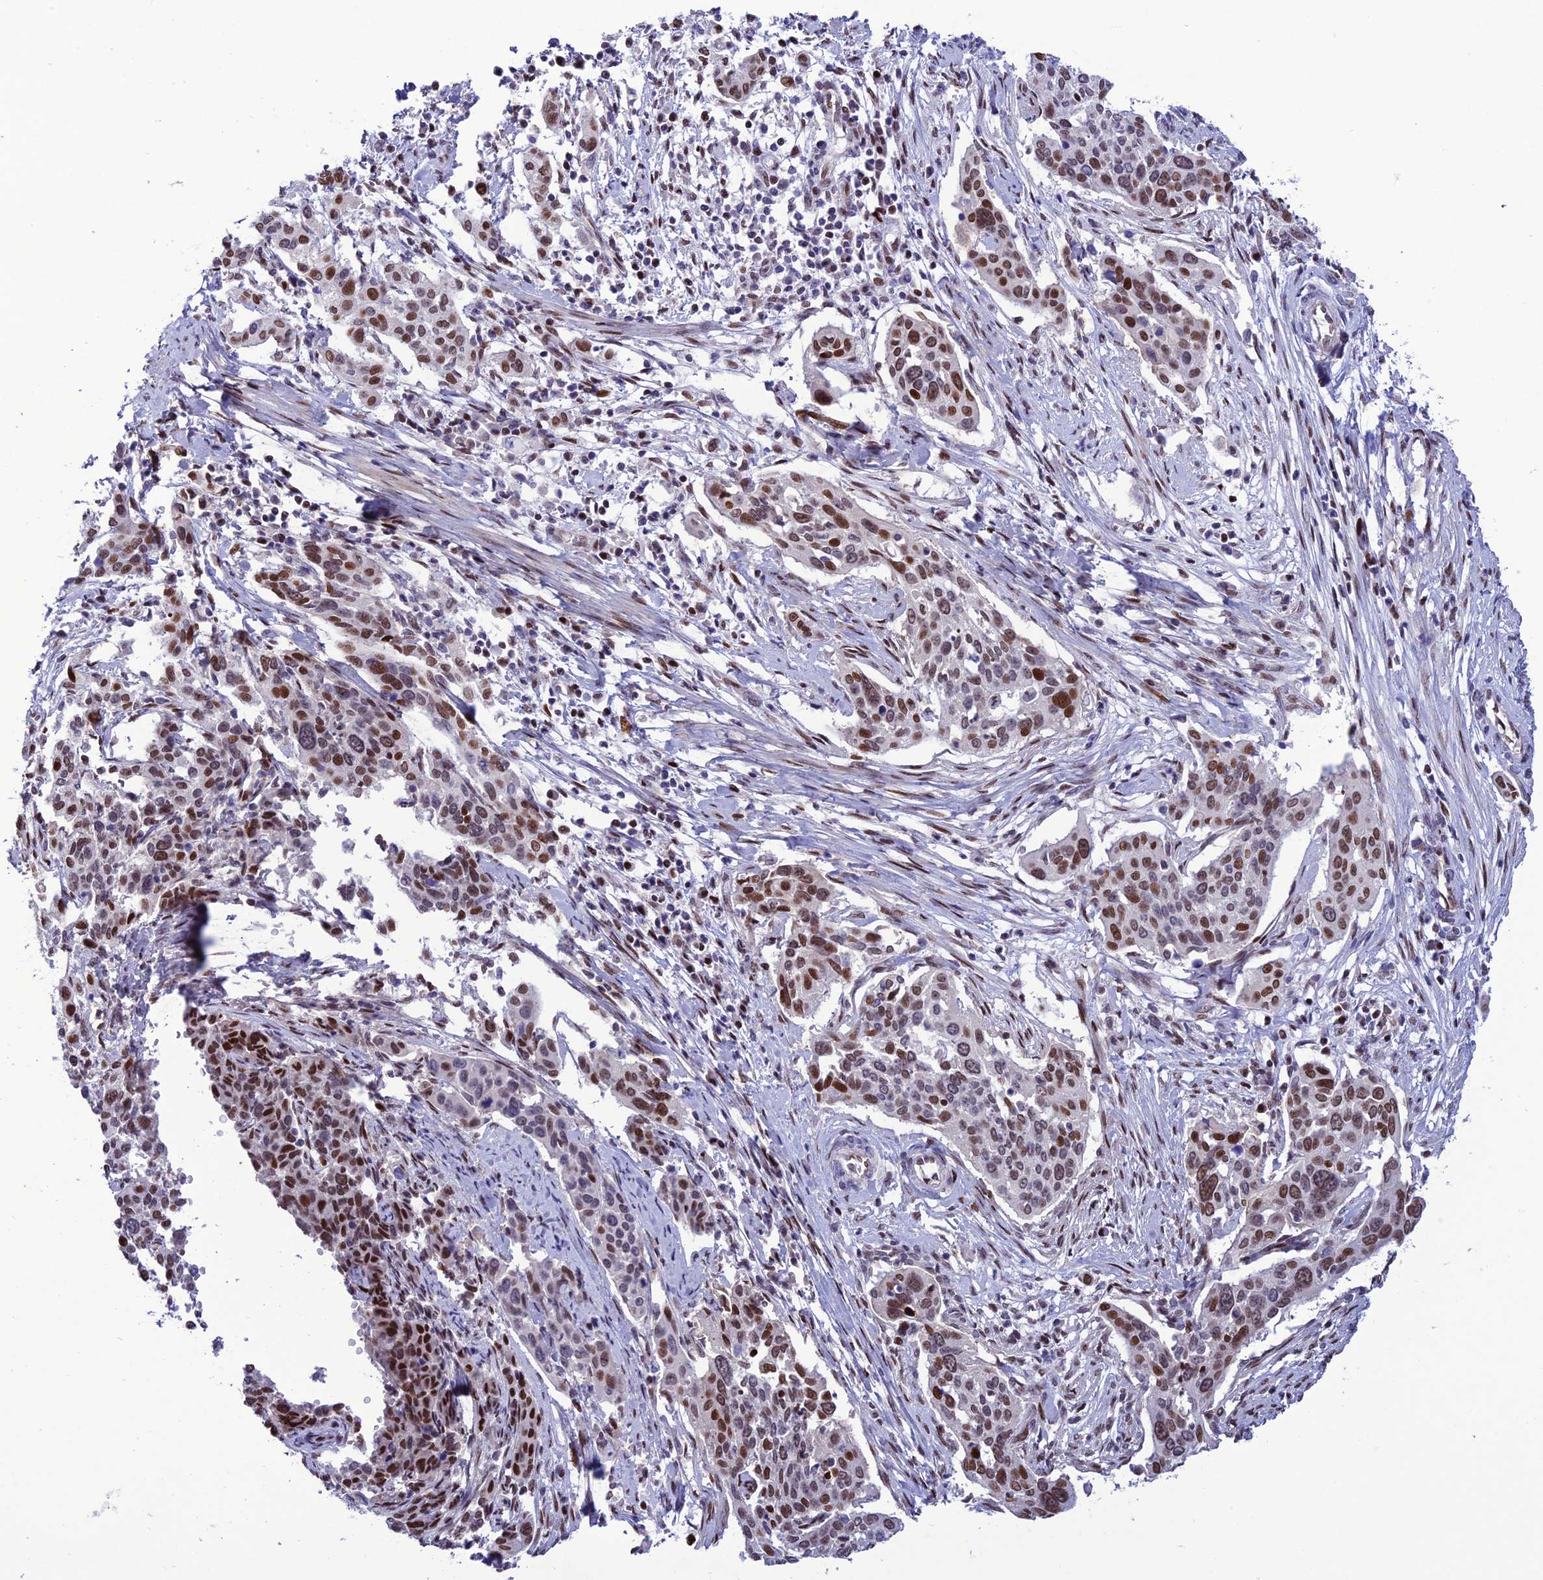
{"staining": {"intensity": "moderate", "quantity": "25%-75%", "location": "nuclear"}, "tissue": "cervical cancer", "cell_type": "Tumor cells", "image_type": "cancer", "snomed": [{"axis": "morphology", "description": "Squamous cell carcinoma, NOS"}, {"axis": "topography", "description": "Cervix"}], "caption": "Immunohistochemical staining of squamous cell carcinoma (cervical) demonstrates medium levels of moderate nuclear protein expression in approximately 25%-75% of tumor cells. (Stains: DAB in brown, nuclei in blue, Microscopy: brightfield microscopy at high magnification).", "gene": "ZNF707", "patient": {"sex": "female", "age": 44}}